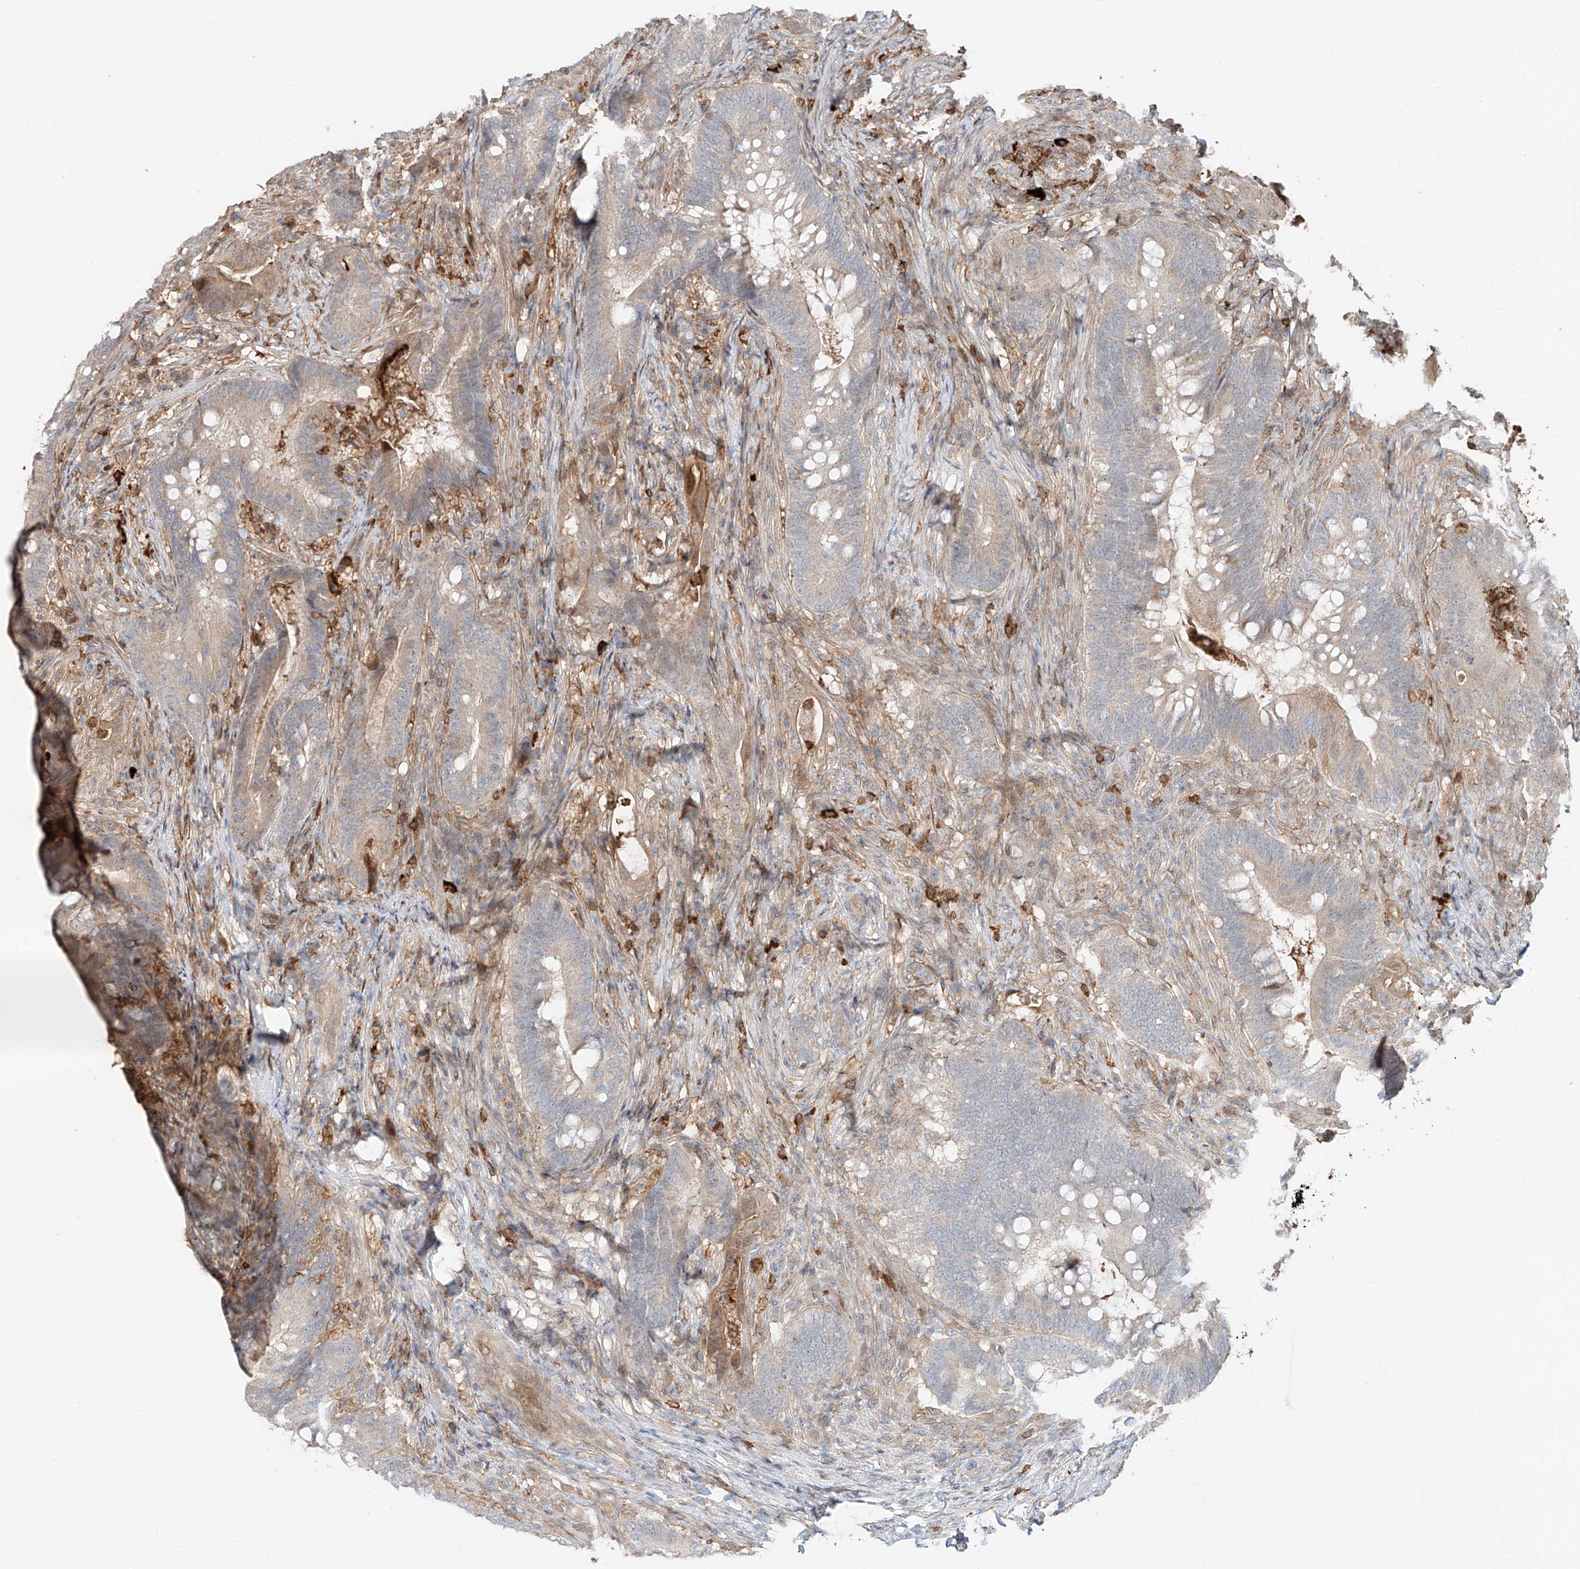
{"staining": {"intensity": "weak", "quantity": "25%-75%", "location": "cytoplasmic/membranous"}, "tissue": "colorectal cancer", "cell_type": "Tumor cells", "image_type": "cancer", "snomed": [{"axis": "morphology", "description": "Adenocarcinoma, NOS"}, {"axis": "topography", "description": "Colon"}], "caption": "Immunohistochemistry (IHC) micrograph of human colorectal cancer stained for a protein (brown), which exhibits low levels of weak cytoplasmic/membranous expression in approximately 25%-75% of tumor cells.", "gene": "CEP162", "patient": {"sex": "female", "age": 66}}